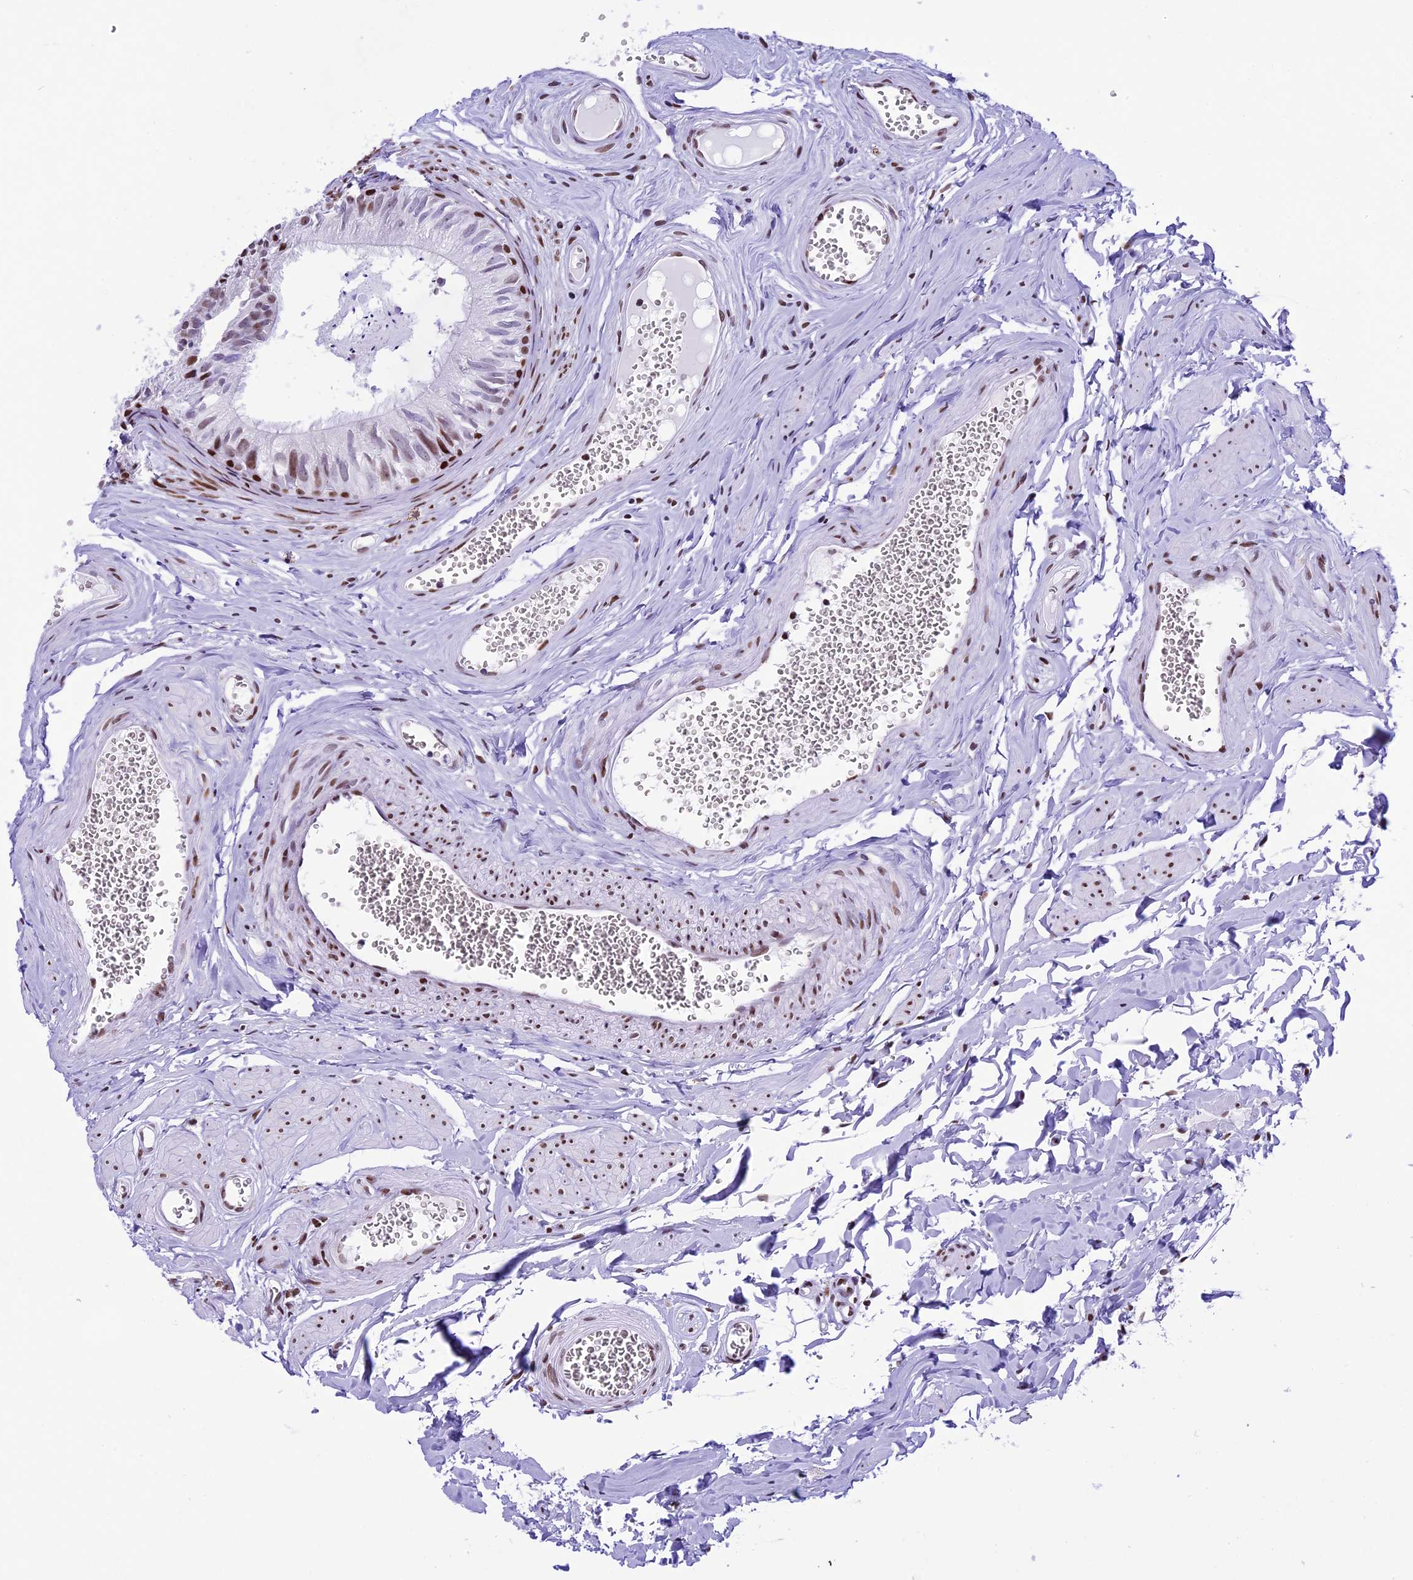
{"staining": {"intensity": "moderate", "quantity": "25%-75%", "location": "nuclear"}, "tissue": "epididymis", "cell_type": "Glandular cells", "image_type": "normal", "snomed": [{"axis": "morphology", "description": "Normal tissue, NOS"}, {"axis": "topography", "description": "Epididymis"}], "caption": "Epididymis stained for a protein (brown) exhibits moderate nuclear positive positivity in about 25%-75% of glandular cells.", "gene": "RPS6KB1", "patient": {"sex": "male", "age": 36}}